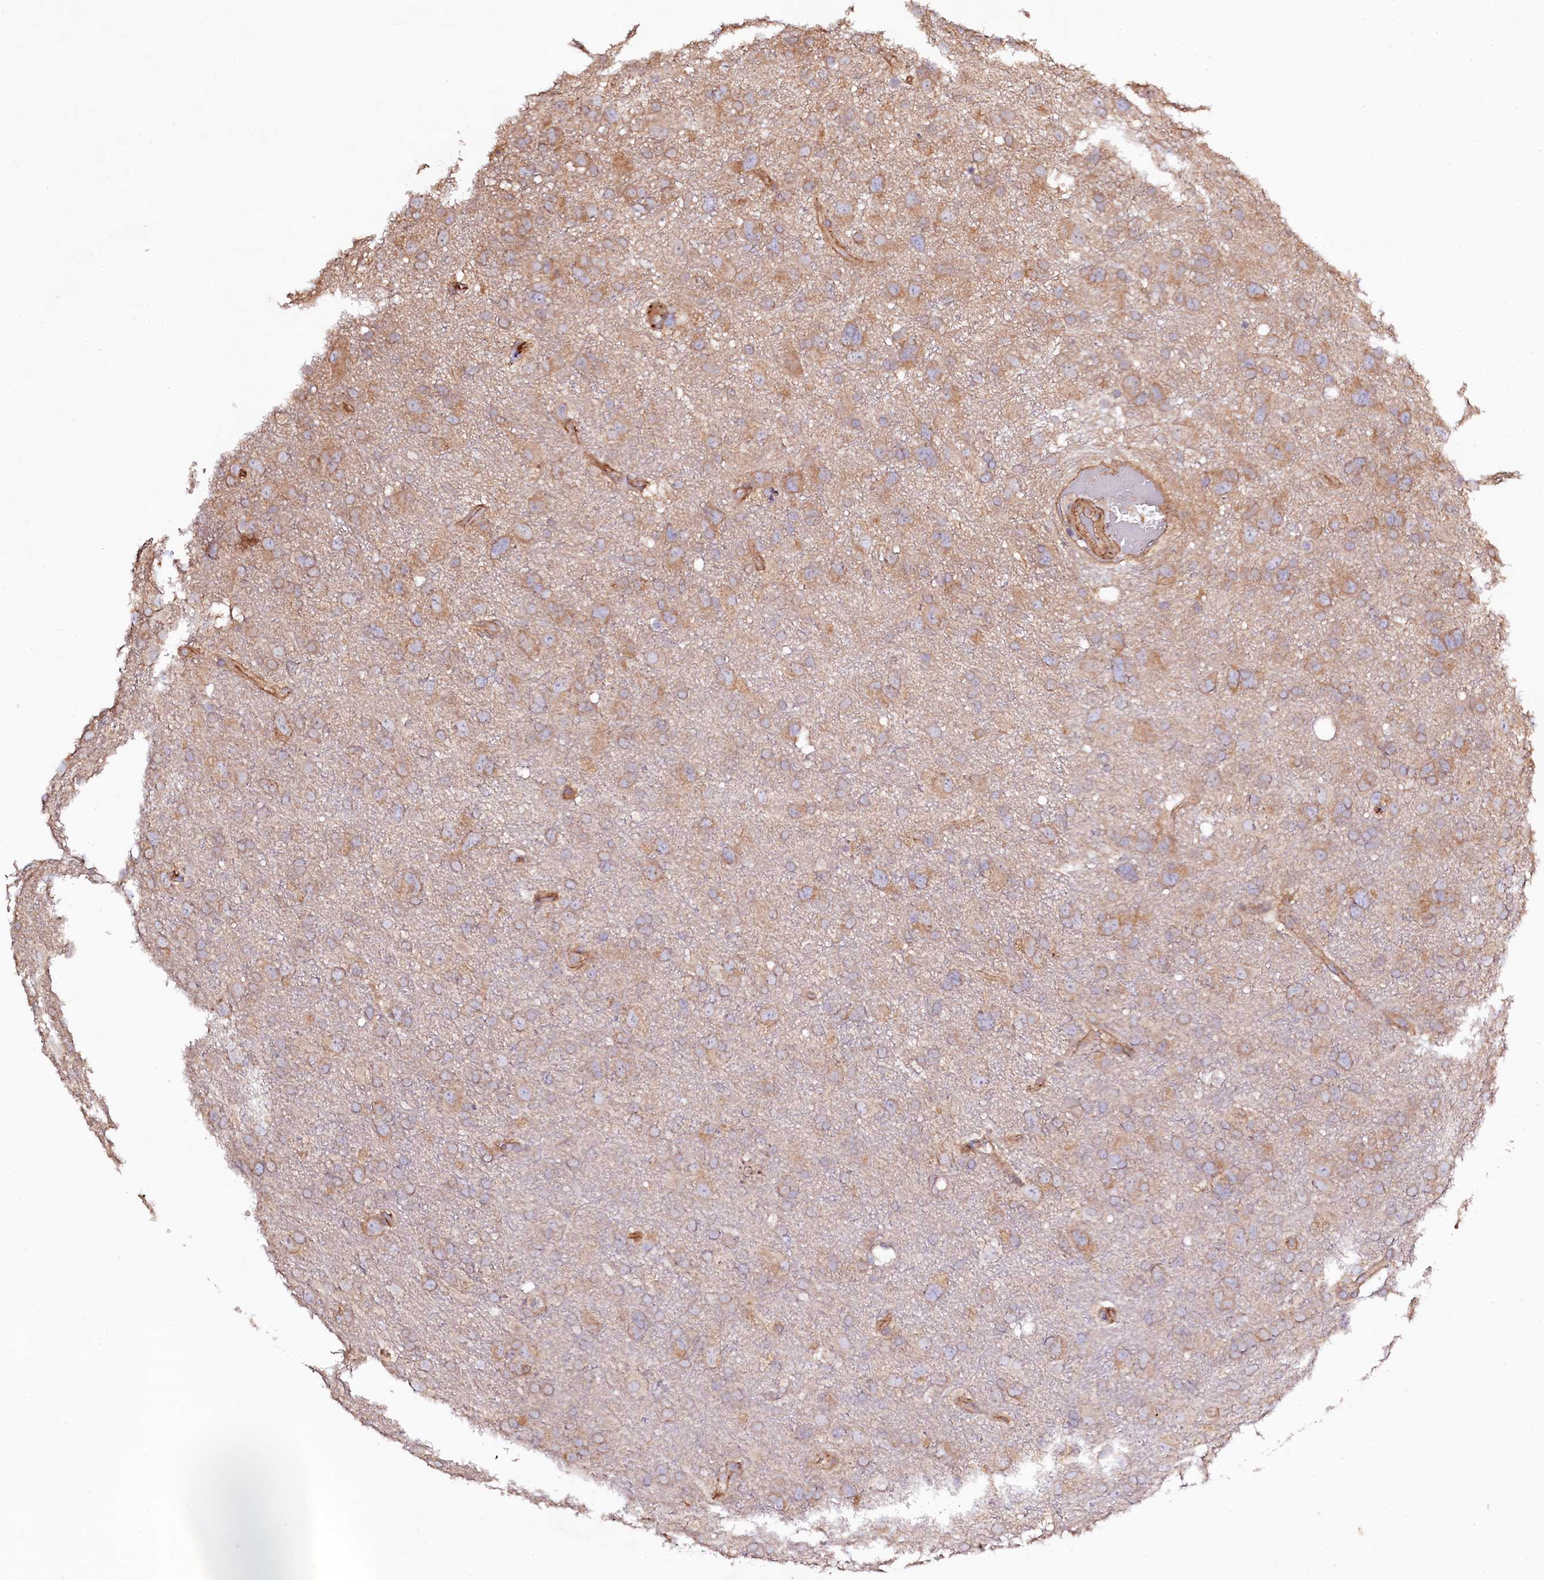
{"staining": {"intensity": "weak", "quantity": "25%-75%", "location": "cytoplasmic/membranous"}, "tissue": "glioma", "cell_type": "Tumor cells", "image_type": "cancer", "snomed": [{"axis": "morphology", "description": "Glioma, malignant, High grade"}, {"axis": "topography", "description": "Brain"}], "caption": "Human high-grade glioma (malignant) stained for a protein (brown) shows weak cytoplasmic/membranous positive staining in approximately 25%-75% of tumor cells.", "gene": "KLHDC4", "patient": {"sex": "male", "age": 61}}